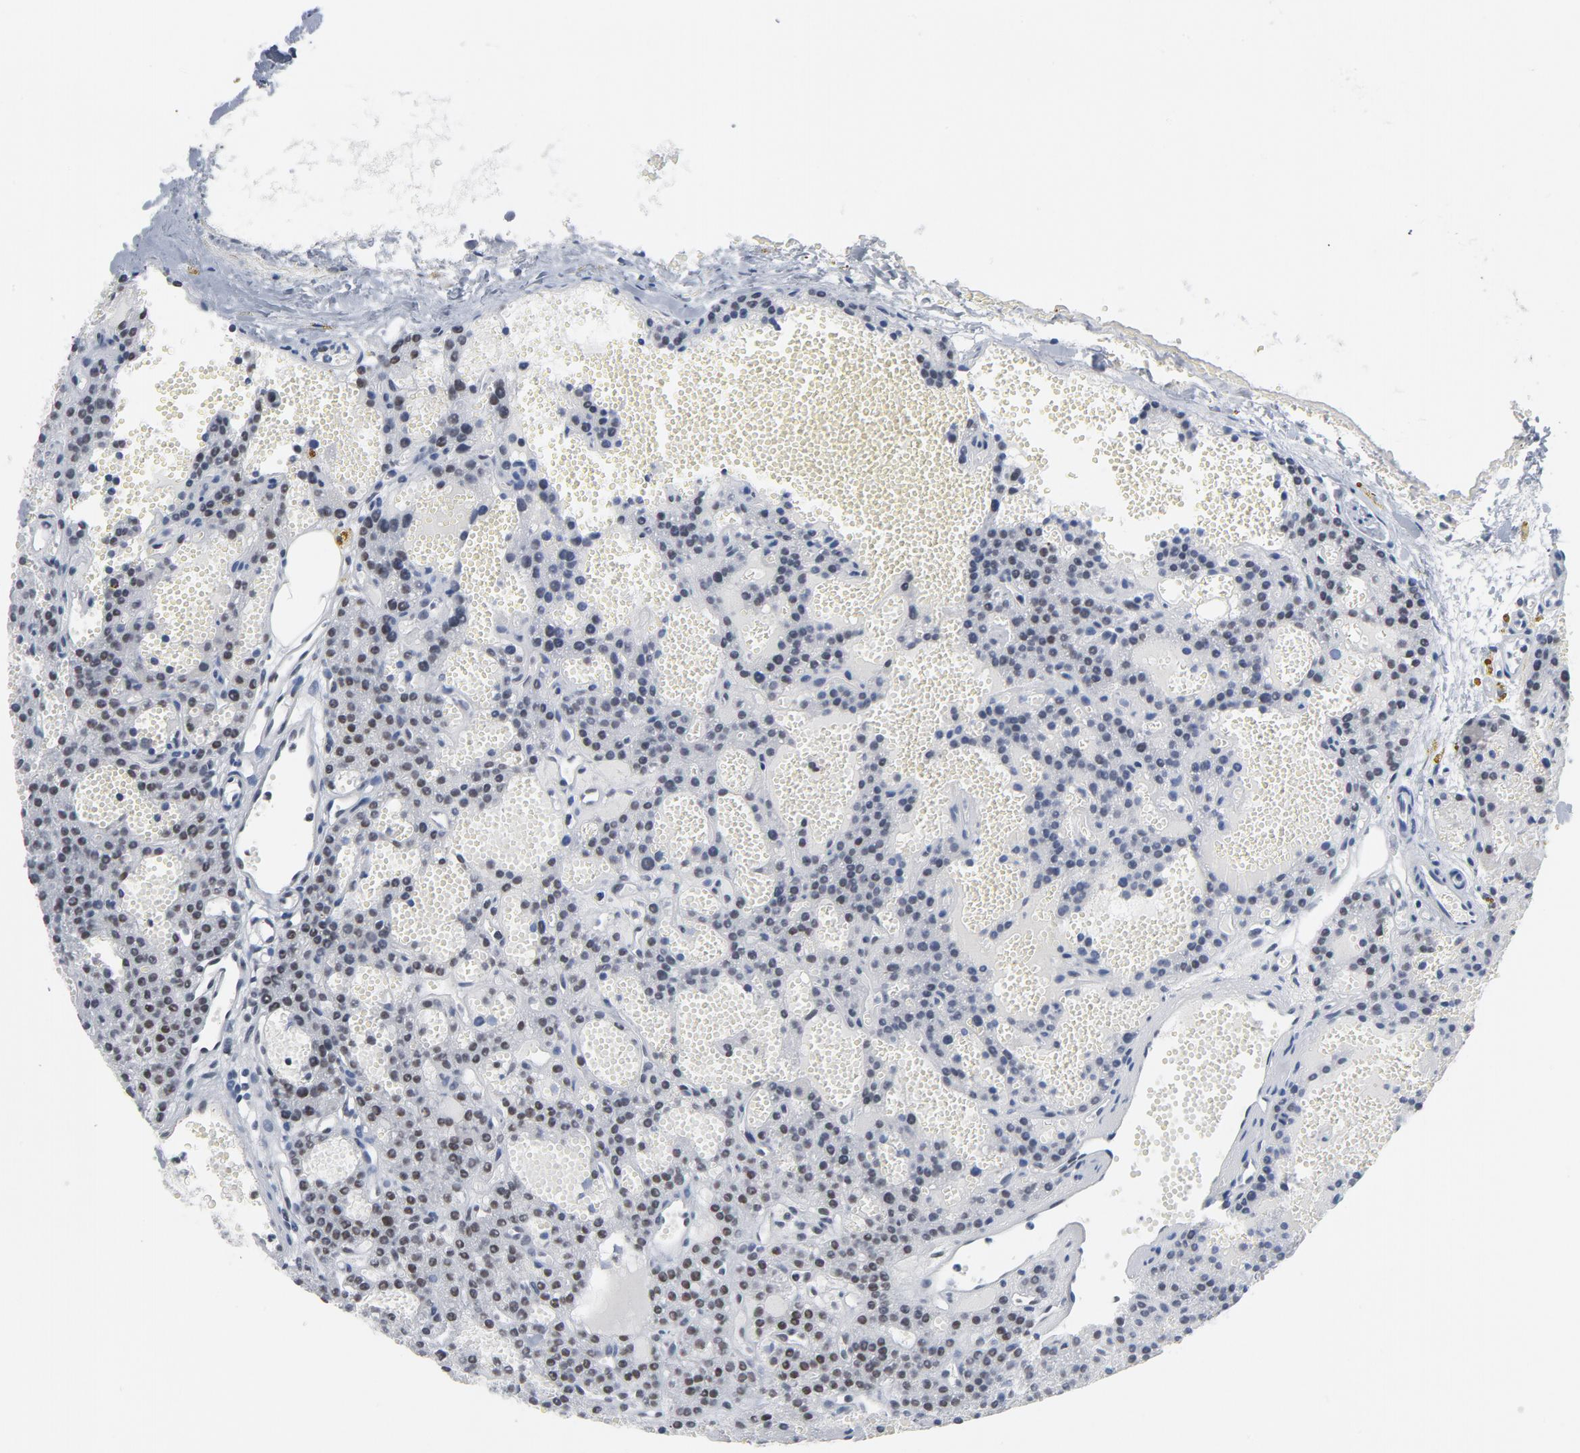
{"staining": {"intensity": "moderate", "quantity": "25%-75%", "location": "nuclear"}, "tissue": "parathyroid gland", "cell_type": "Glandular cells", "image_type": "normal", "snomed": [{"axis": "morphology", "description": "Normal tissue, NOS"}, {"axis": "topography", "description": "Parathyroid gland"}], "caption": "Brown immunohistochemical staining in normal human parathyroid gland exhibits moderate nuclear positivity in about 25%-75% of glandular cells.", "gene": "CSTF2", "patient": {"sex": "male", "age": 25}}